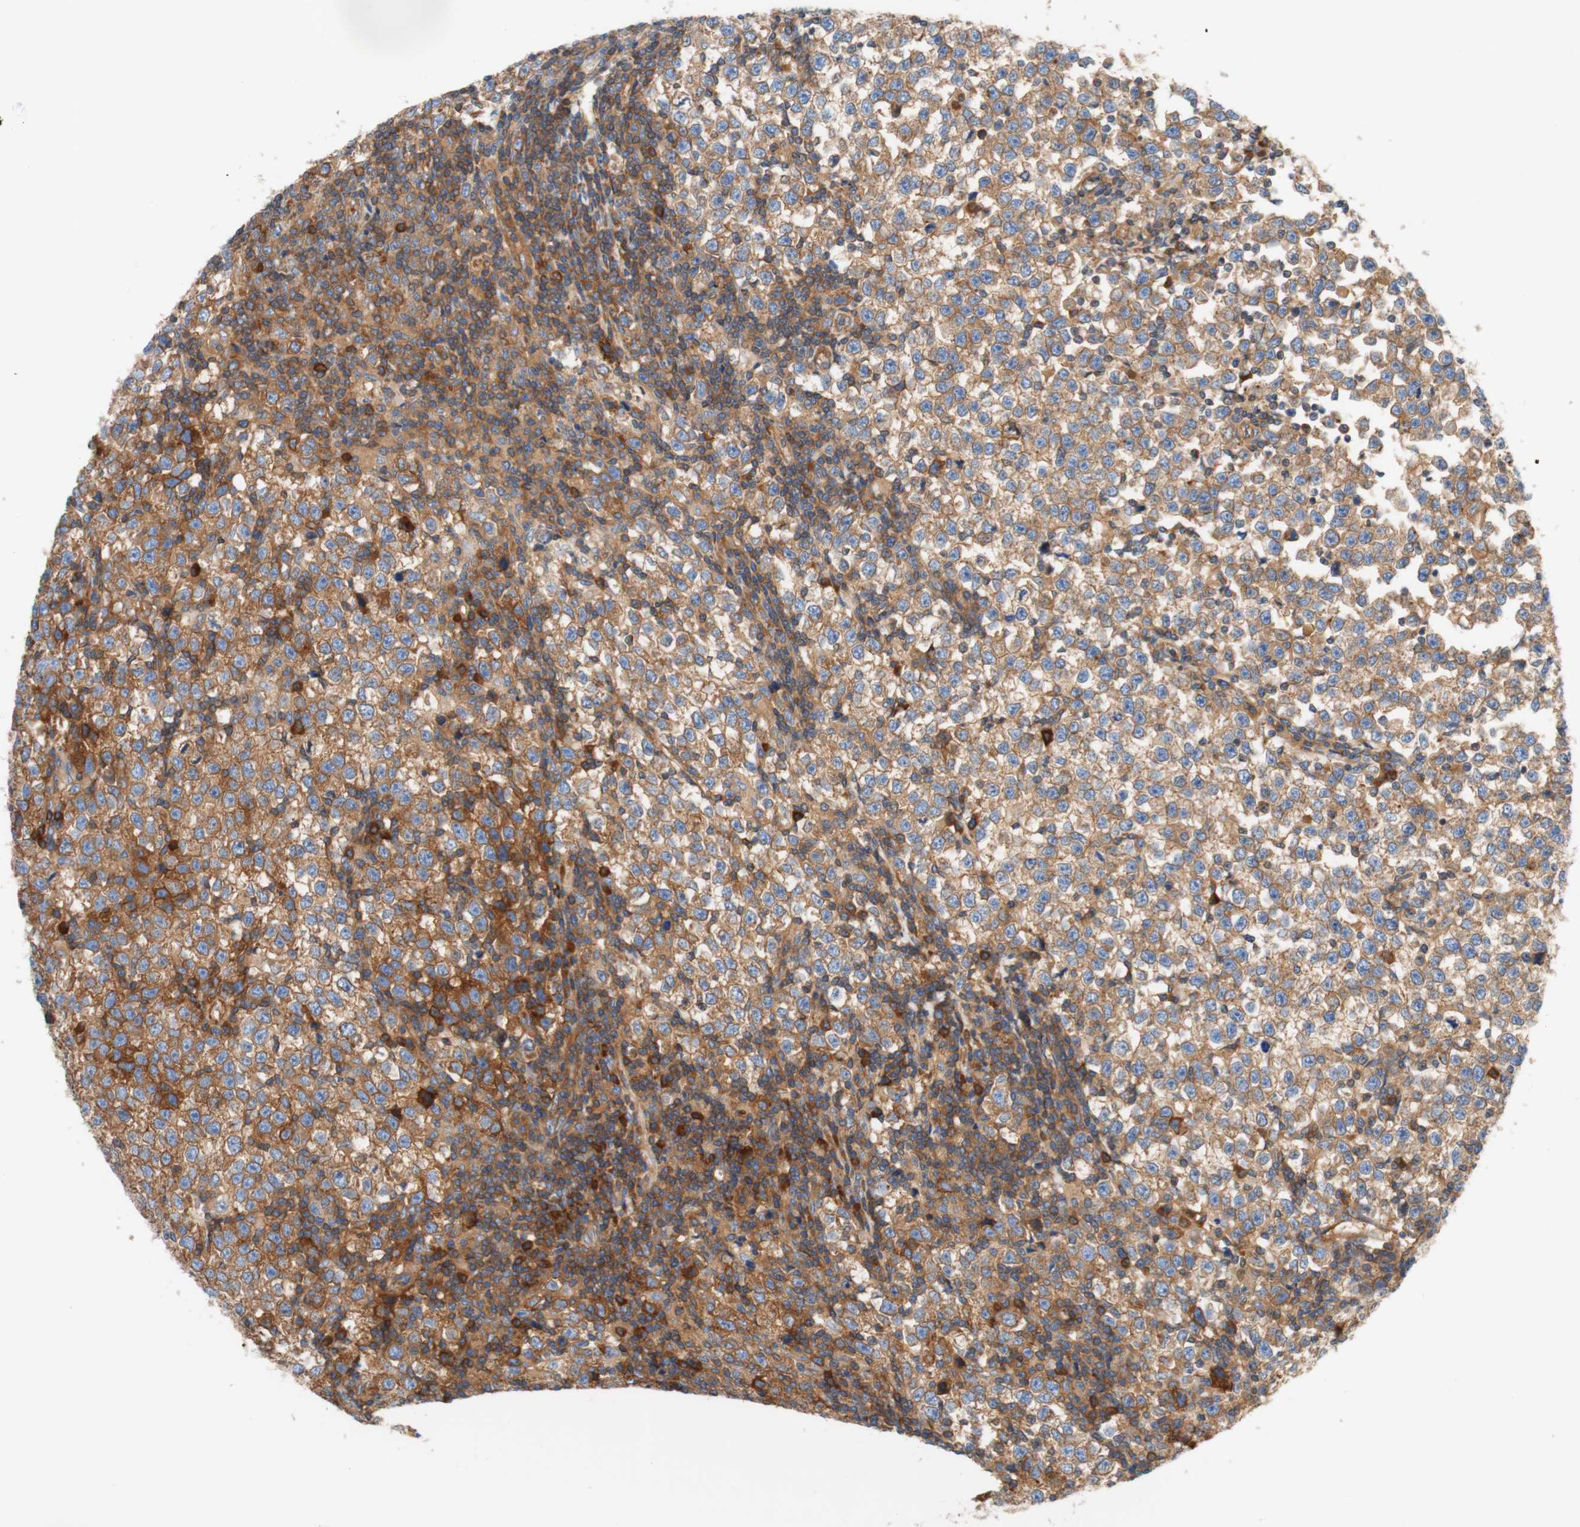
{"staining": {"intensity": "moderate", "quantity": "25%-75%", "location": "cytoplasmic/membranous"}, "tissue": "testis cancer", "cell_type": "Tumor cells", "image_type": "cancer", "snomed": [{"axis": "morphology", "description": "Seminoma, NOS"}, {"axis": "topography", "description": "Testis"}], "caption": "An immunohistochemistry micrograph of neoplastic tissue is shown. Protein staining in brown shows moderate cytoplasmic/membranous positivity in seminoma (testis) within tumor cells. (IHC, brightfield microscopy, high magnification).", "gene": "STOM", "patient": {"sex": "male", "age": 43}}